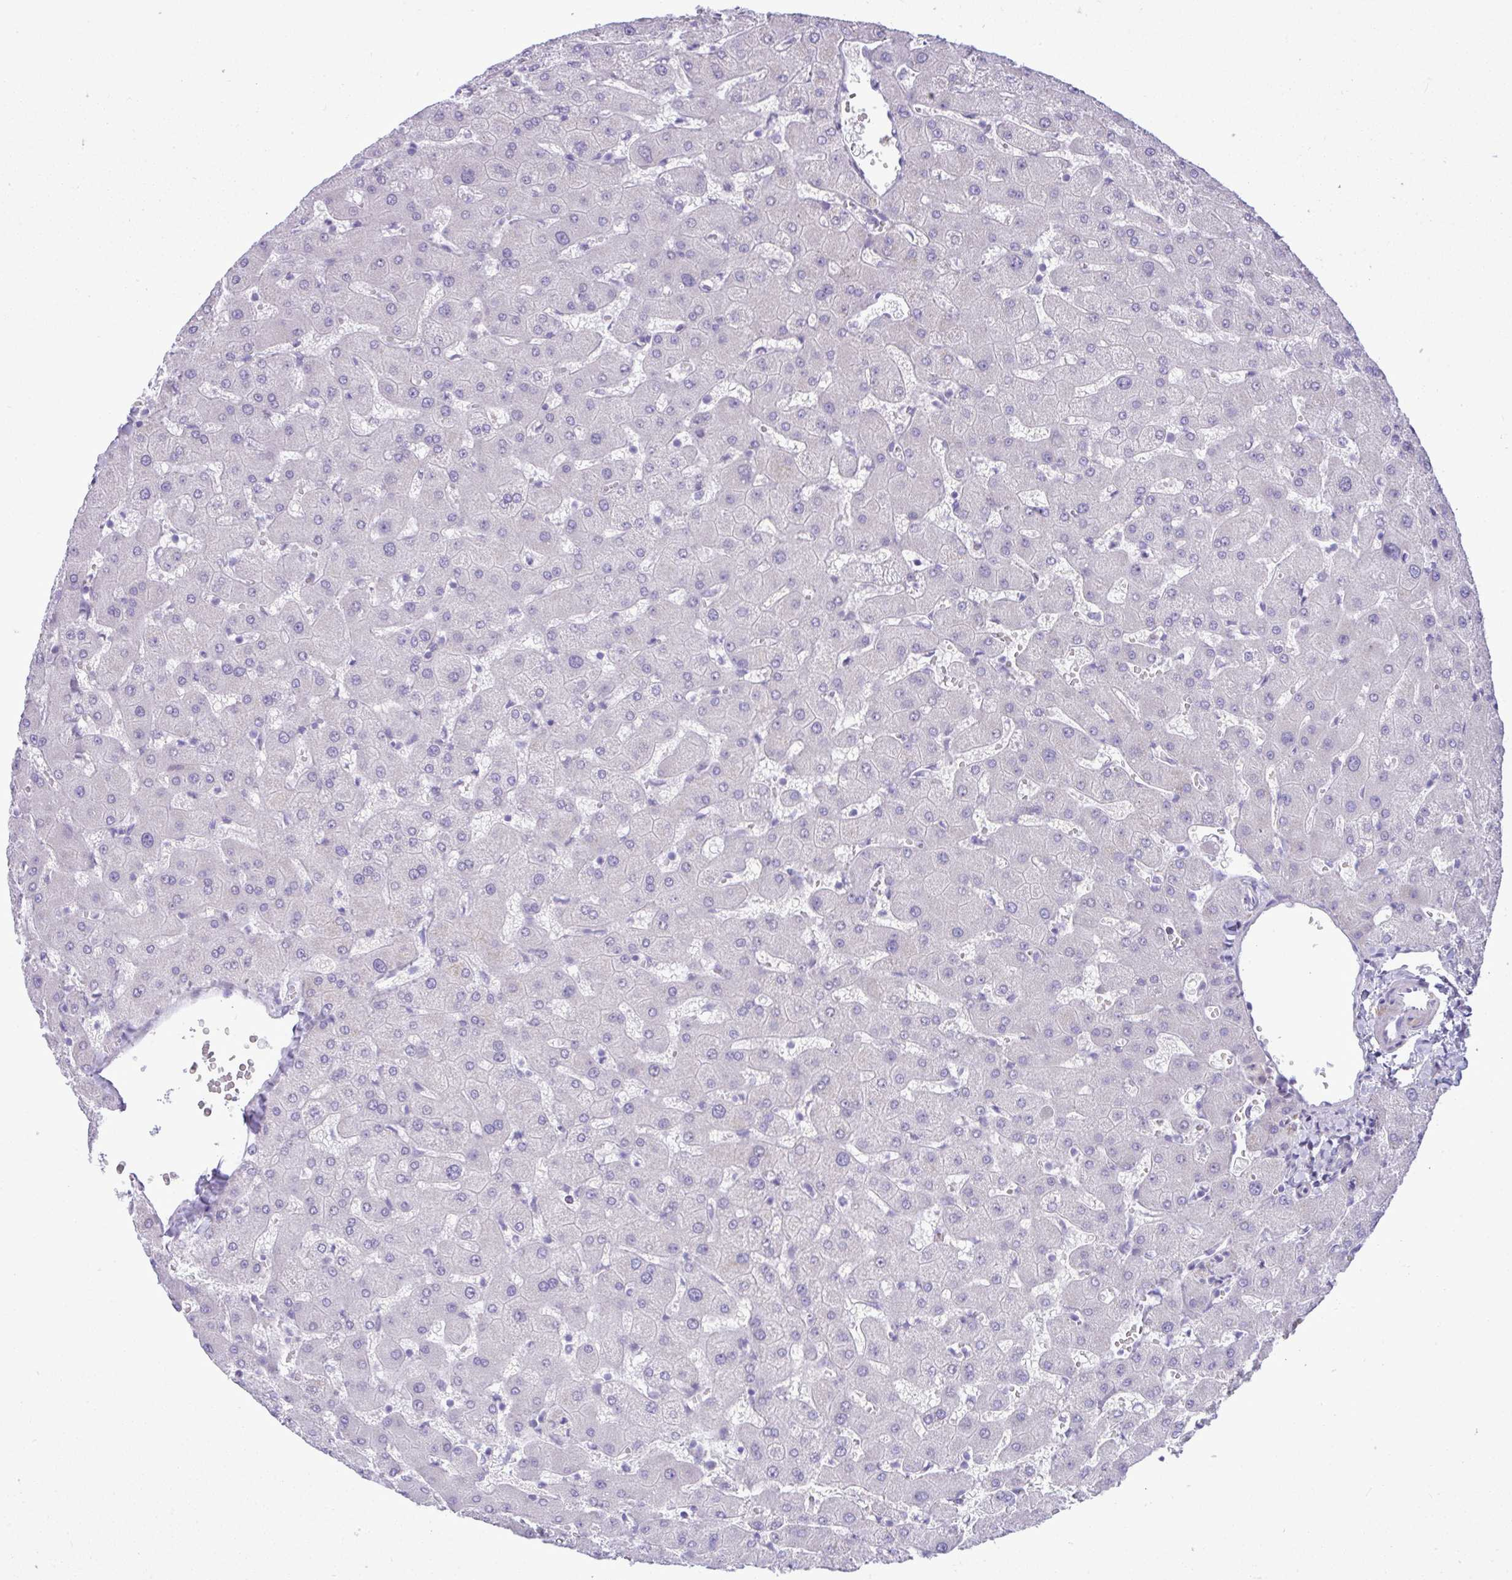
{"staining": {"intensity": "negative", "quantity": "none", "location": "none"}, "tissue": "liver", "cell_type": "Cholangiocytes", "image_type": "normal", "snomed": [{"axis": "morphology", "description": "Normal tissue, NOS"}, {"axis": "topography", "description": "Liver"}], "caption": "An immunohistochemistry (IHC) photomicrograph of normal liver is shown. There is no staining in cholangiocytes of liver.", "gene": "SPAG1", "patient": {"sex": "female", "age": 63}}